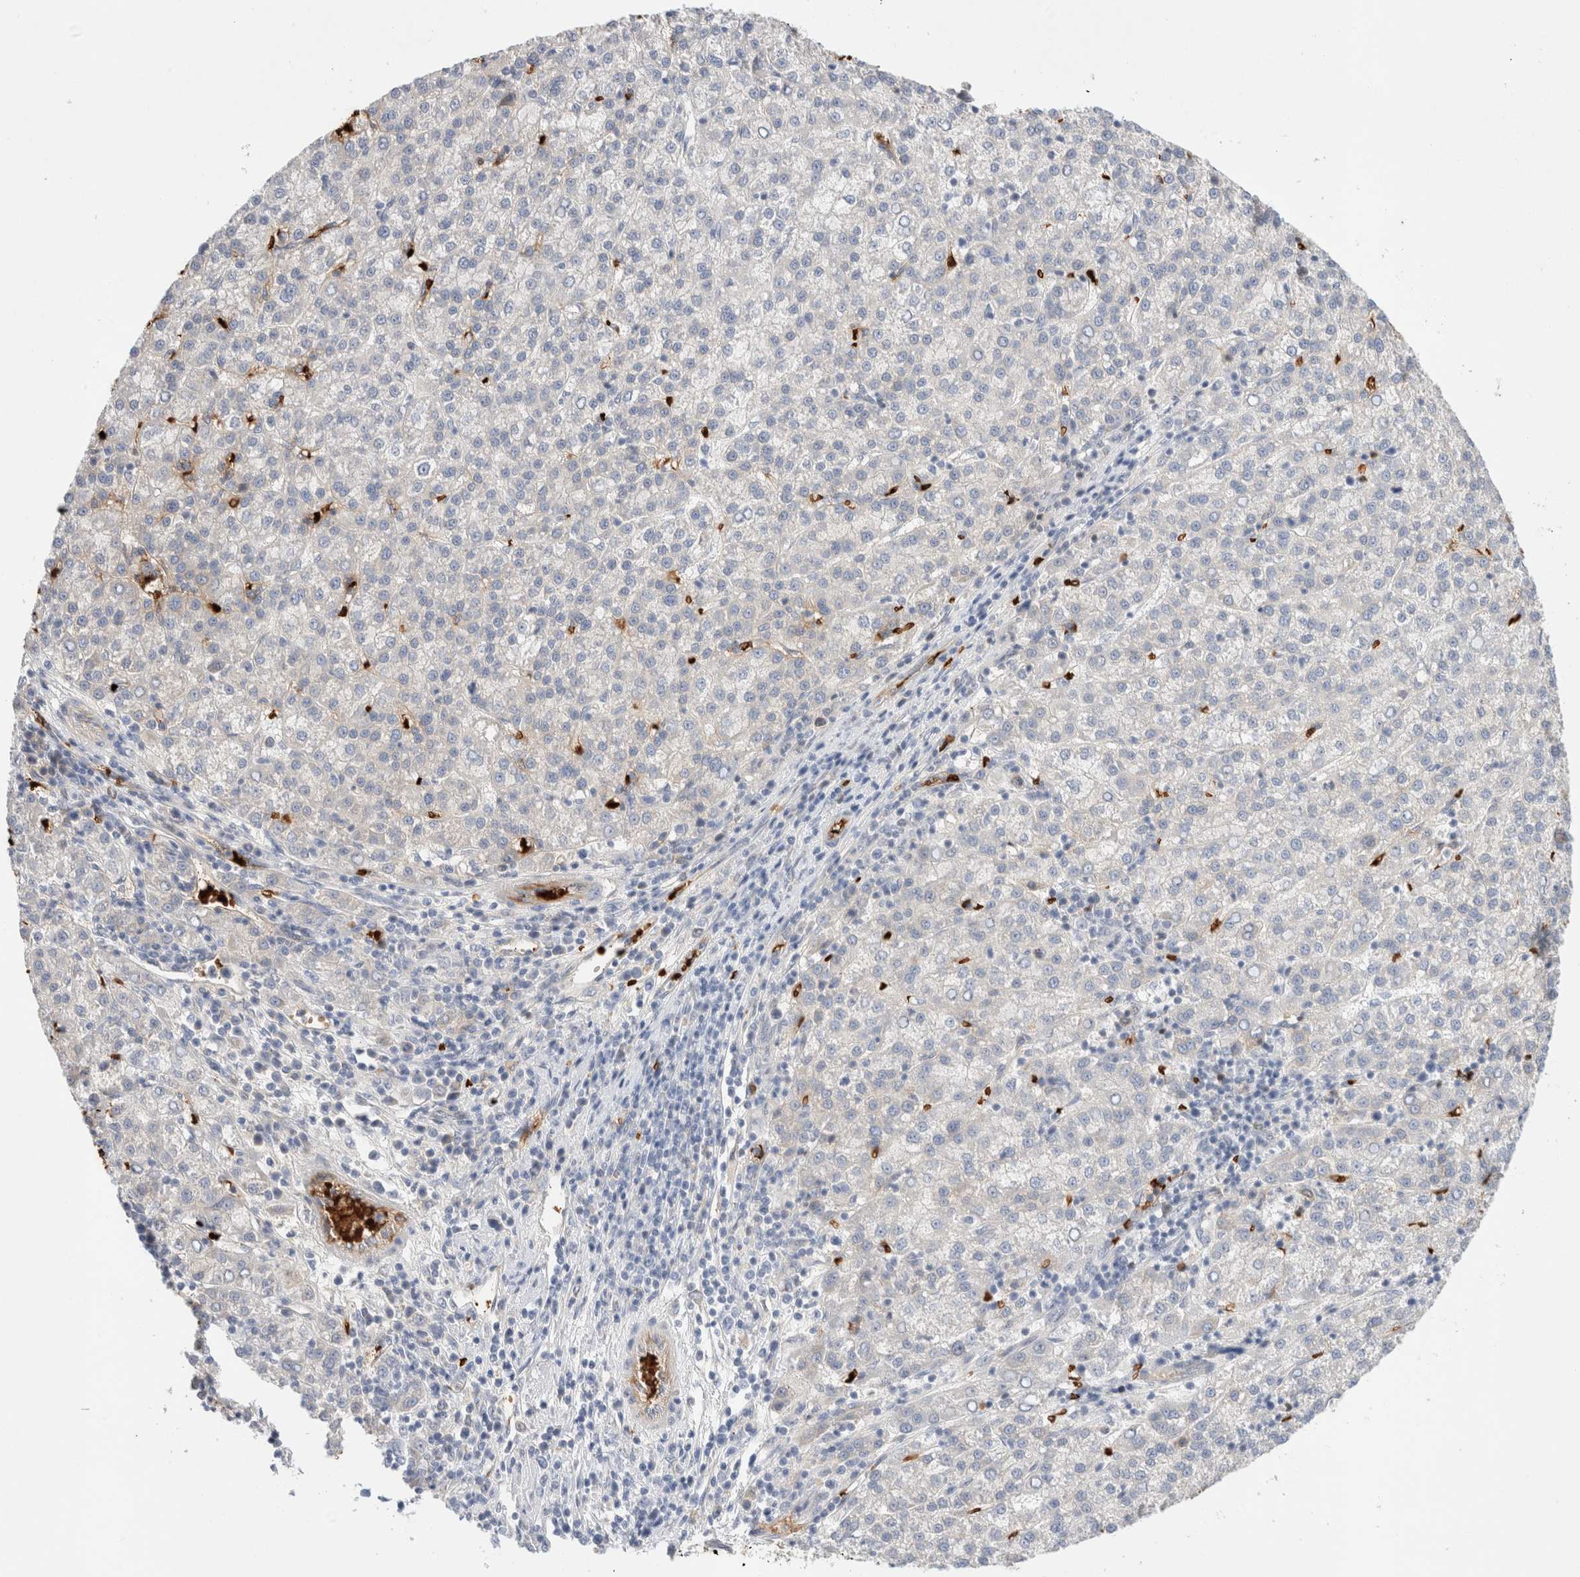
{"staining": {"intensity": "negative", "quantity": "none", "location": "none"}, "tissue": "liver cancer", "cell_type": "Tumor cells", "image_type": "cancer", "snomed": [{"axis": "morphology", "description": "Carcinoma, Hepatocellular, NOS"}, {"axis": "topography", "description": "Liver"}], "caption": "An immunohistochemistry image of liver cancer (hepatocellular carcinoma) is shown. There is no staining in tumor cells of liver cancer (hepatocellular carcinoma). Nuclei are stained in blue.", "gene": "MST1", "patient": {"sex": "female", "age": 58}}